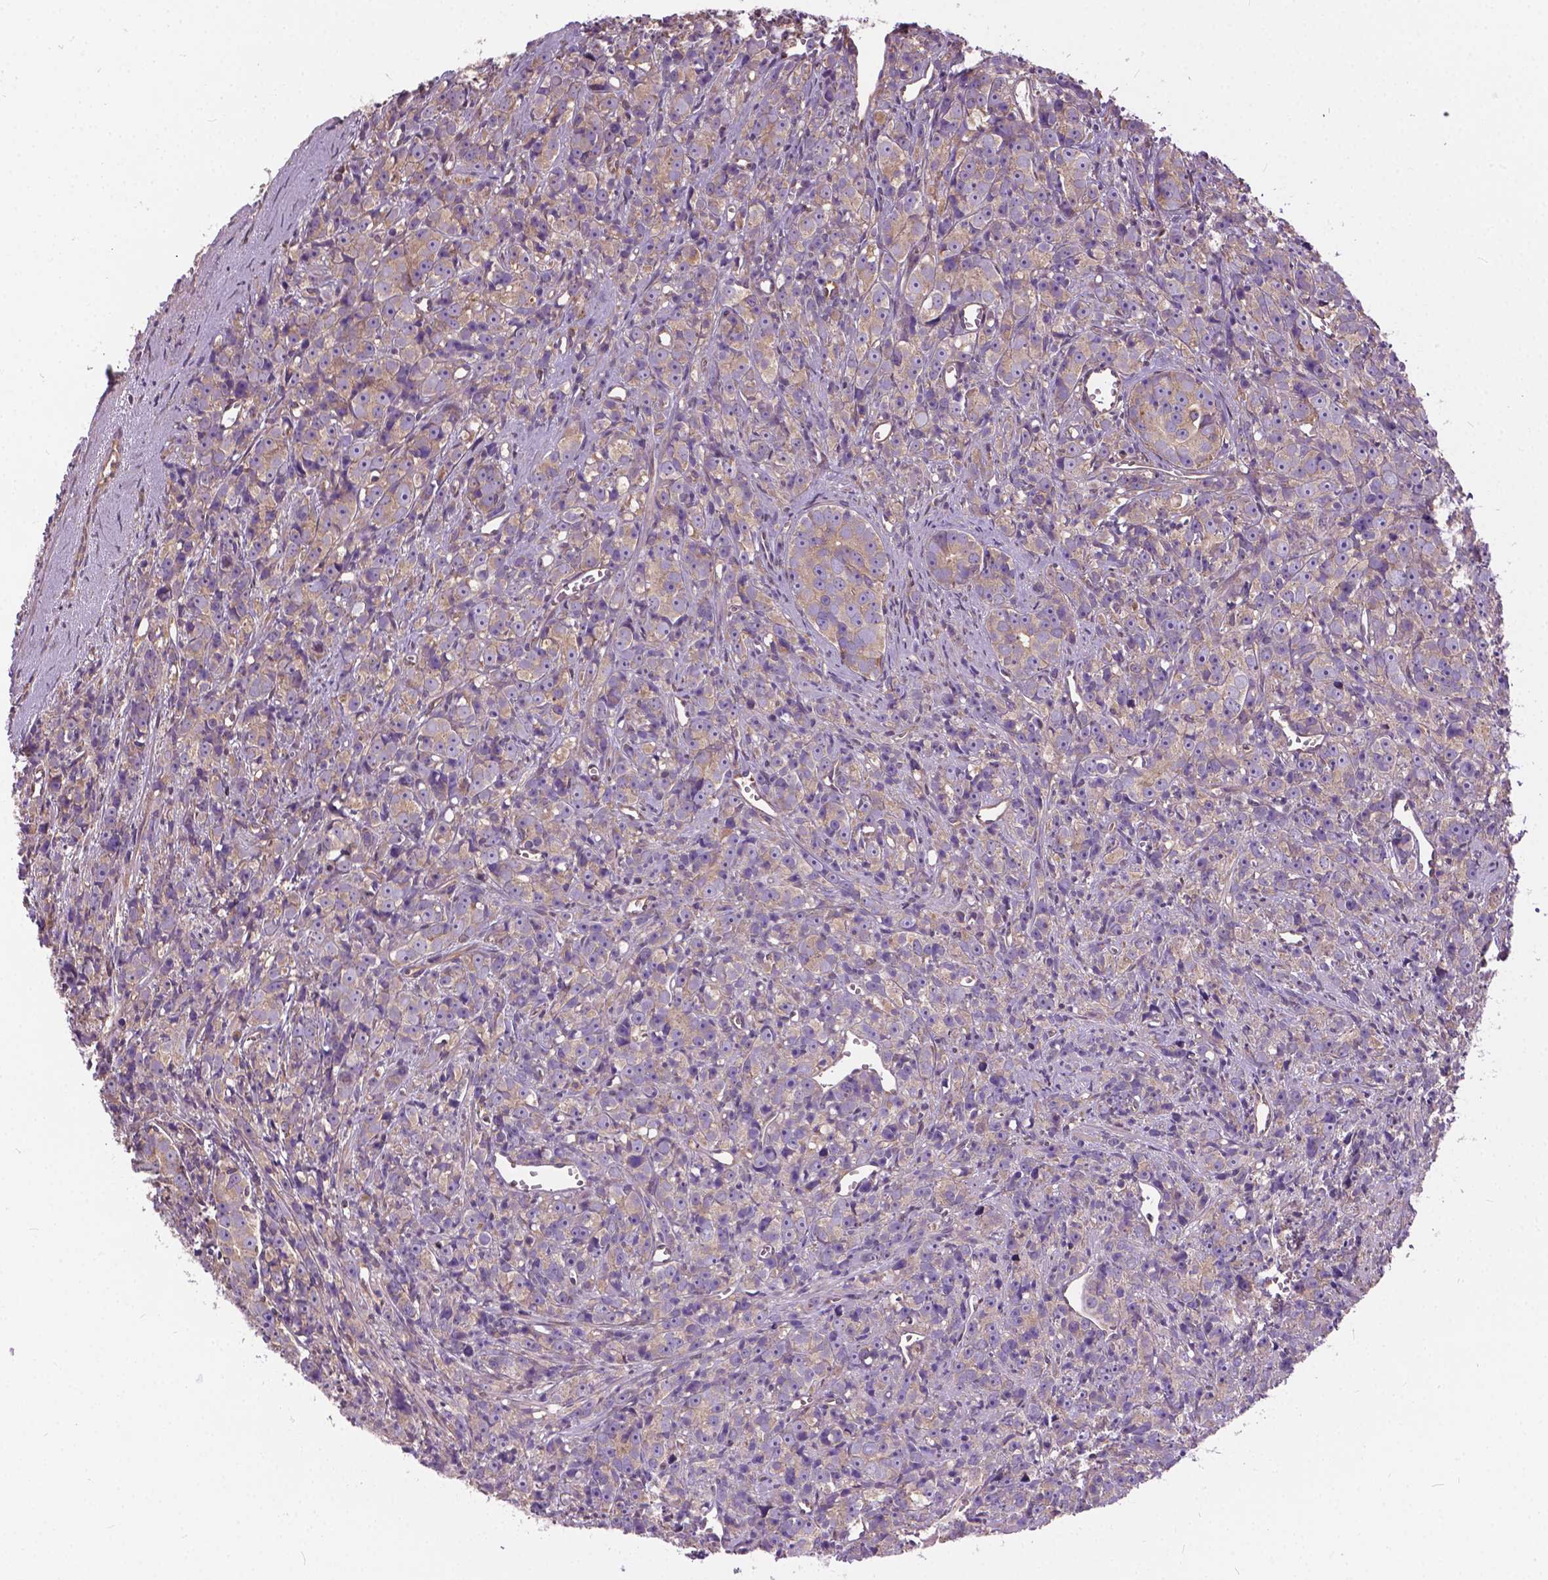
{"staining": {"intensity": "weak", "quantity": "25%-75%", "location": "cytoplasmic/membranous"}, "tissue": "prostate cancer", "cell_type": "Tumor cells", "image_type": "cancer", "snomed": [{"axis": "morphology", "description": "Adenocarcinoma, High grade"}, {"axis": "topography", "description": "Prostate"}], "caption": "Tumor cells exhibit weak cytoplasmic/membranous positivity in approximately 25%-75% of cells in adenocarcinoma (high-grade) (prostate).", "gene": "MZT1", "patient": {"sex": "male", "age": 77}}